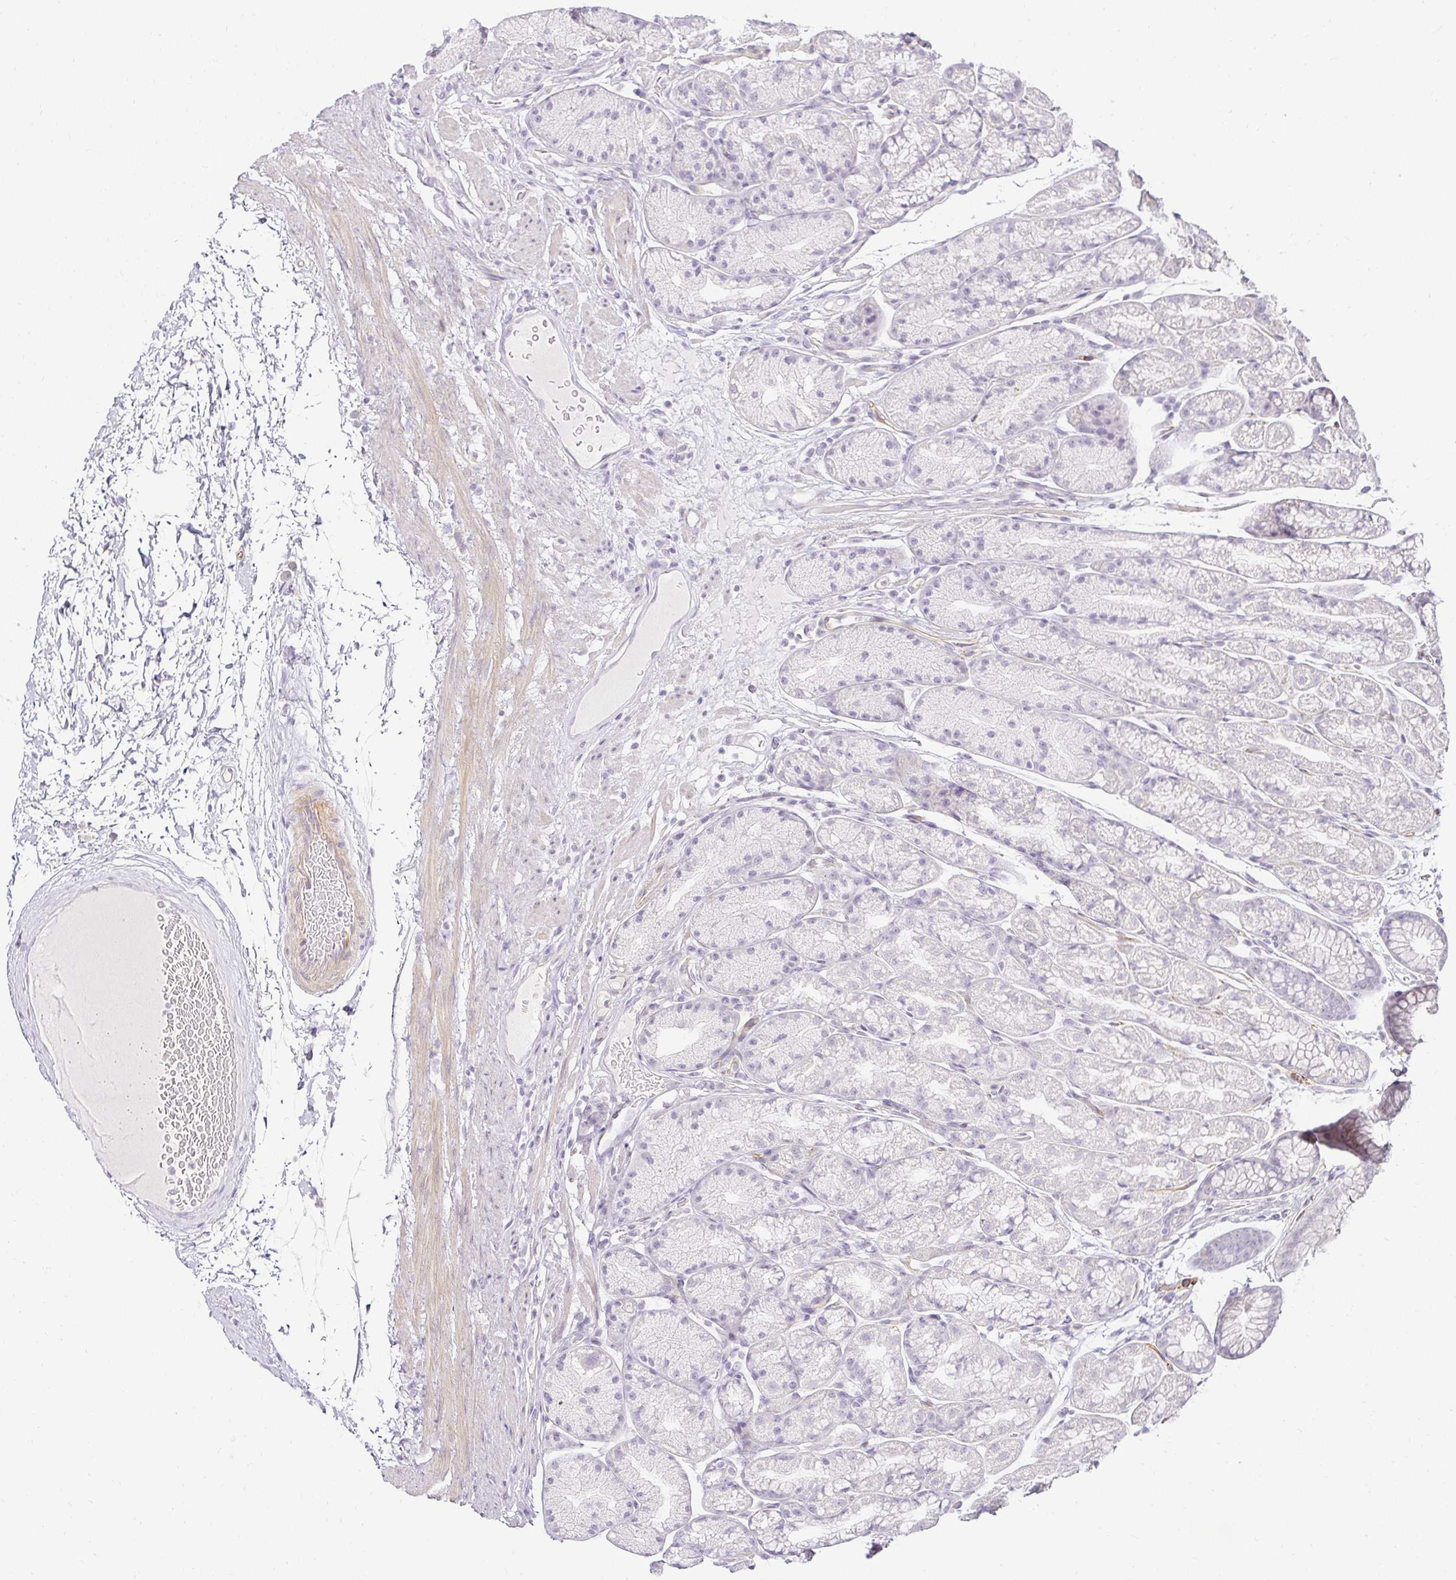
{"staining": {"intensity": "negative", "quantity": "none", "location": "none"}, "tissue": "stomach", "cell_type": "Glandular cells", "image_type": "normal", "snomed": [{"axis": "morphology", "description": "Normal tissue, NOS"}, {"axis": "topography", "description": "Stomach, lower"}], "caption": "This photomicrograph is of benign stomach stained with immunohistochemistry (IHC) to label a protein in brown with the nuclei are counter-stained blue. There is no positivity in glandular cells. (DAB (3,3'-diaminobenzidine) immunohistochemistry, high magnification).", "gene": "ACAN", "patient": {"sex": "male", "age": 67}}